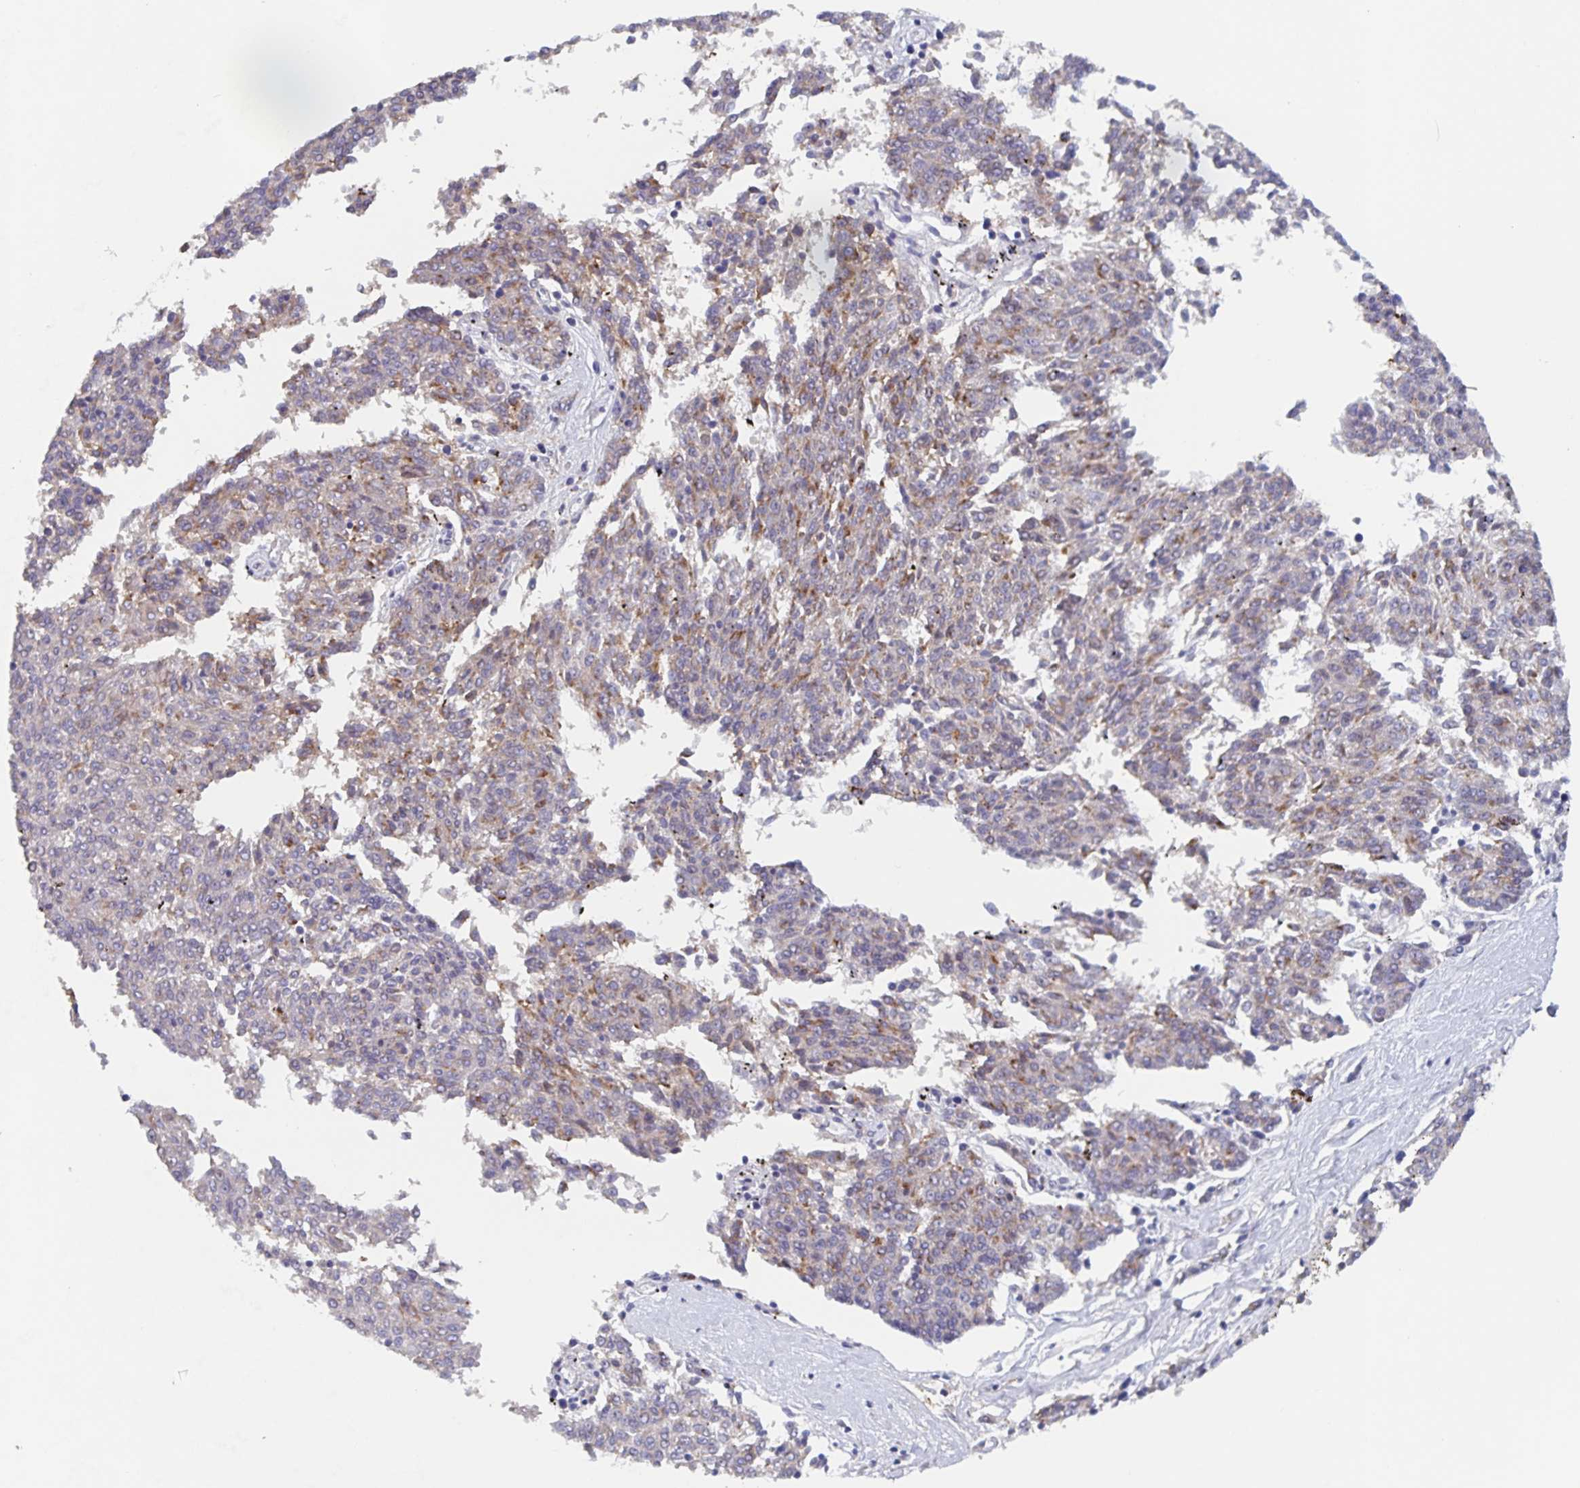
{"staining": {"intensity": "weak", "quantity": "25%-75%", "location": "cytoplasmic/membranous"}, "tissue": "melanoma", "cell_type": "Tumor cells", "image_type": "cancer", "snomed": [{"axis": "morphology", "description": "Malignant melanoma, NOS"}, {"axis": "topography", "description": "Skin"}], "caption": "Immunohistochemistry photomicrograph of human melanoma stained for a protein (brown), which demonstrates low levels of weak cytoplasmic/membranous positivity in approximately 25%-75% of tumor cells.", "gene": "CDC42BPG", "patient": {"sex": "female", "age": 72}}